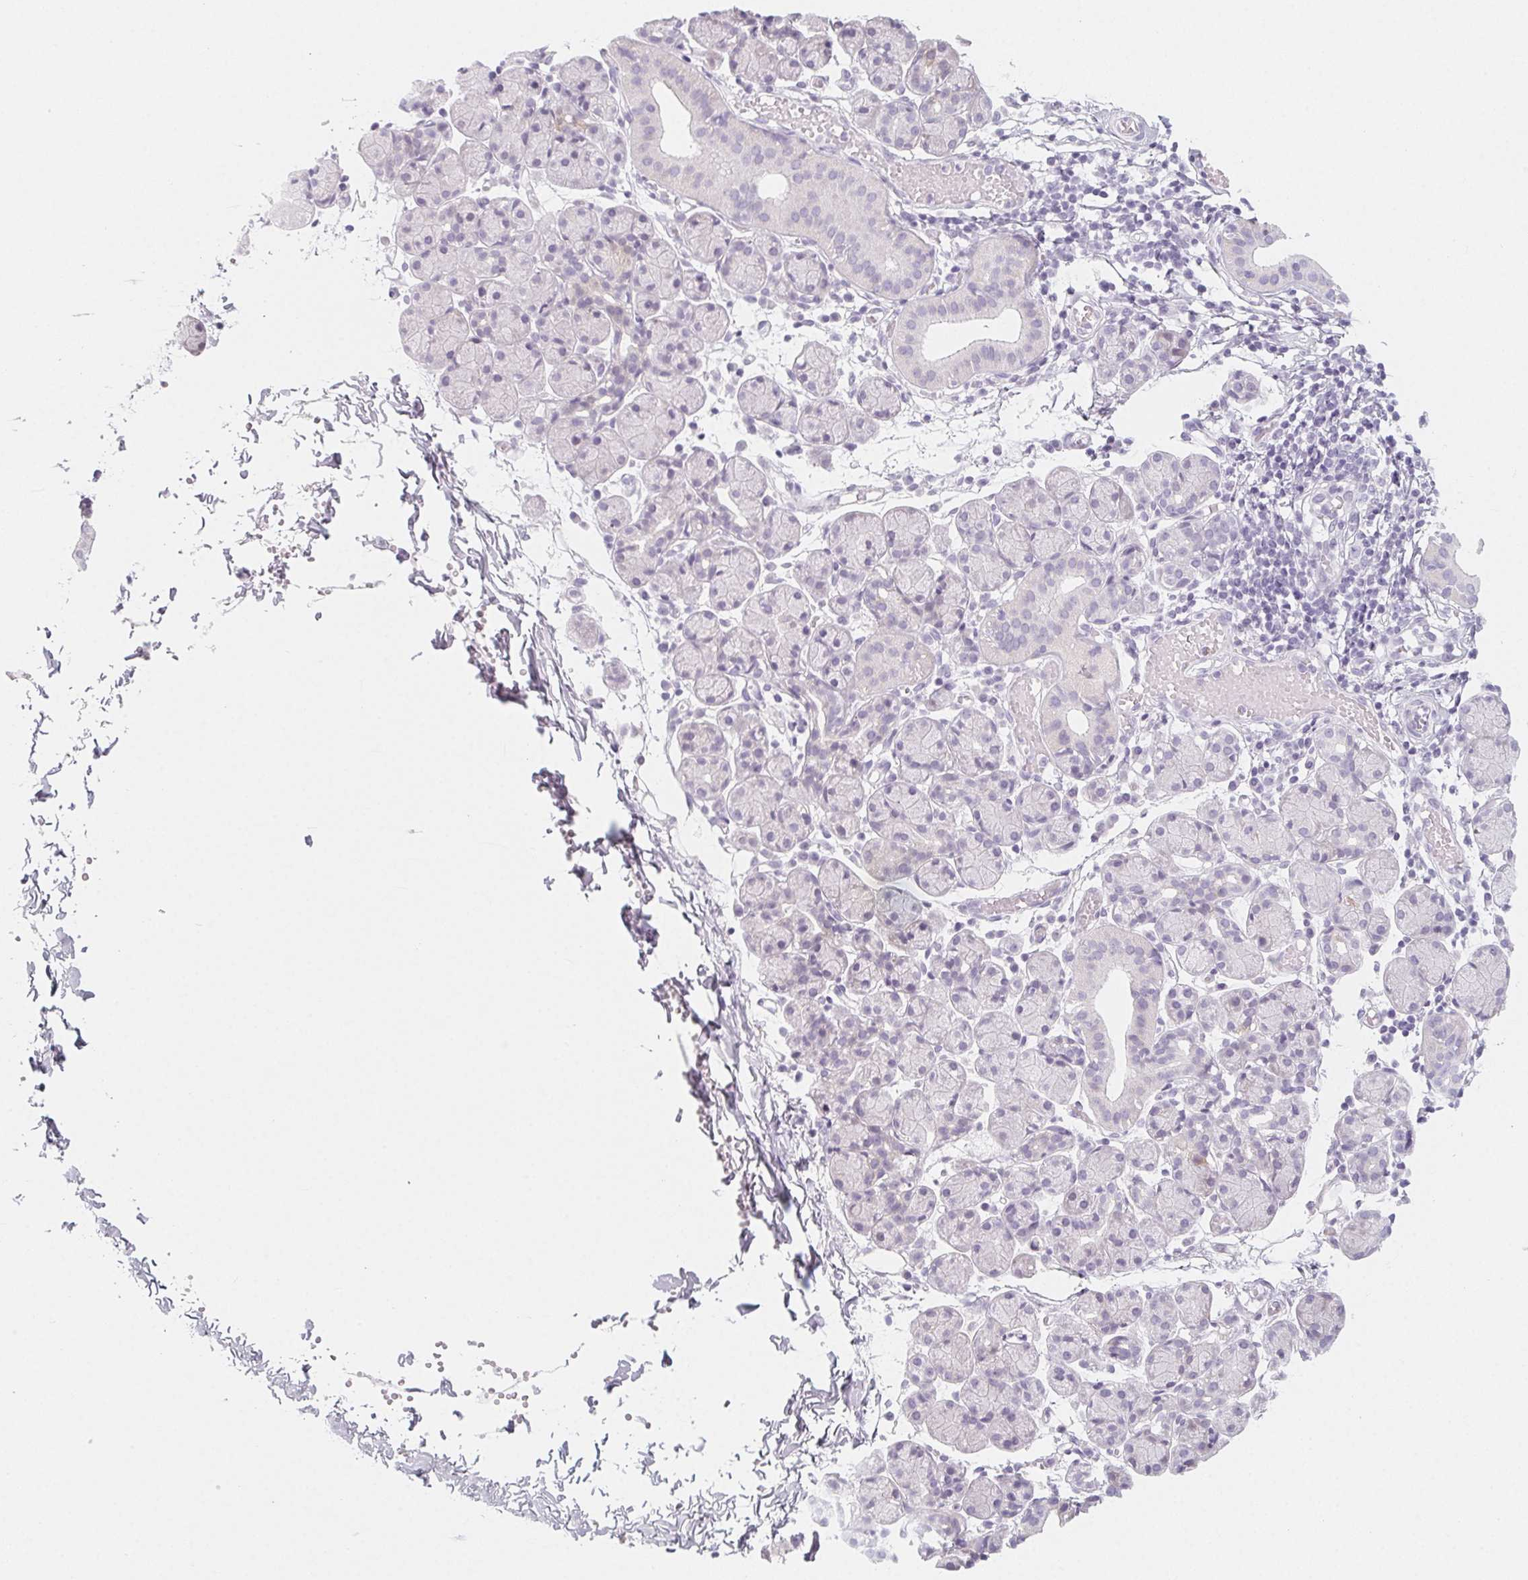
{"staining": {"intensity": "negative", "quantity": "none", "location": "none"}, "tissue": "salivary gland", "cell_type": "Glandular cells", "image_type": "normal", "snomed": [{"axis": "morphology", "description": "Normal tissue, NOS"}, {"axis": "morphology", "description": "Inflammation, NOS"}, {"axis": "topography", "description": "Lymph node"}, {"axis": "topography", "description": "Salivary gland"}], "caption": "Glandular cells show no significant expression in unremarkable salivary gland. Brightfield microscopy of IHC stained with DAB (brown) and hematoxylin (blue), captured at high magnification.", "gene": "SH3GL2", "patient": {"sex": "male", "age": 3}}